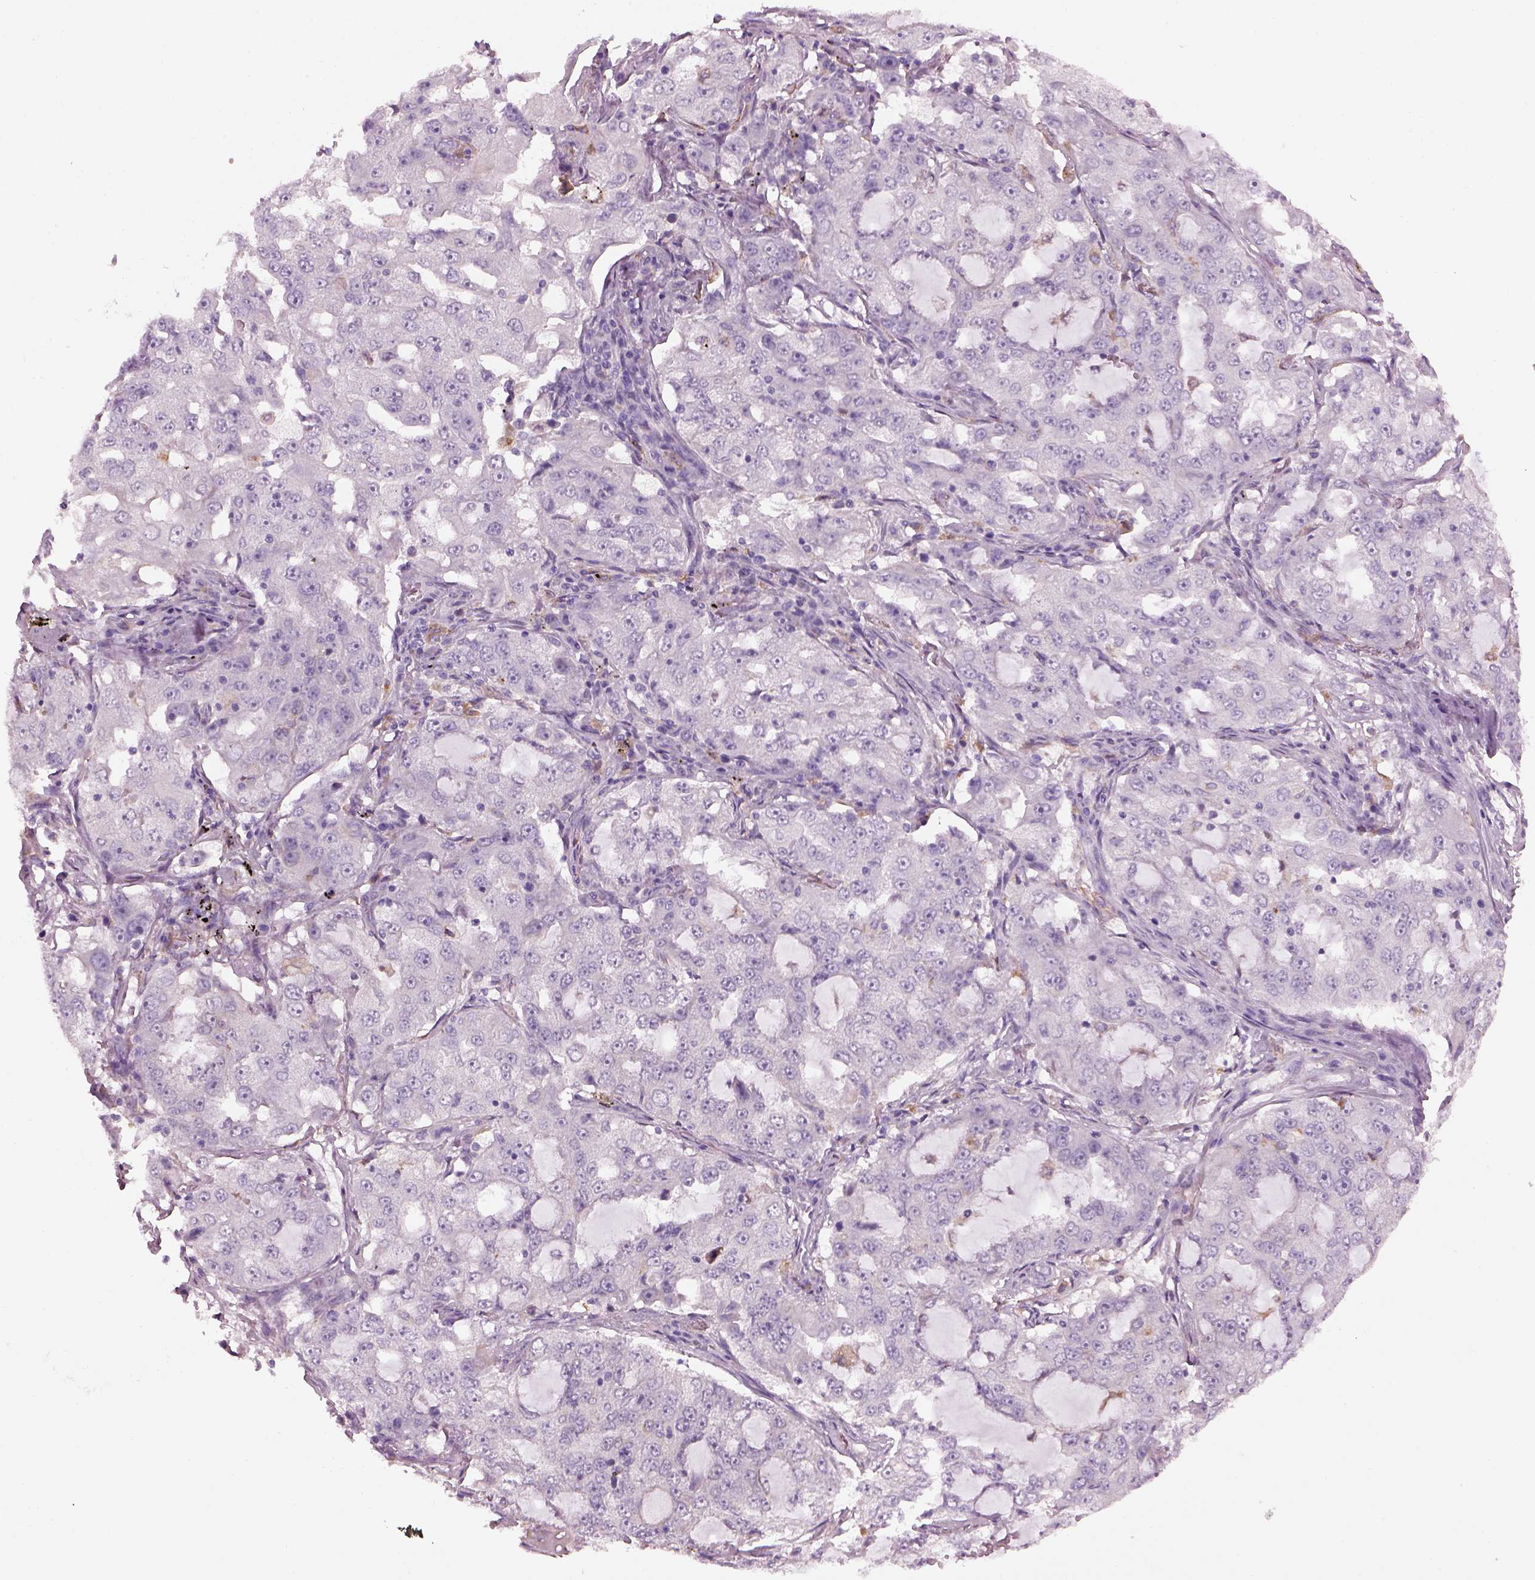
{"staining": {"intensity": "negative", "quantity": "none", "location": "none"}, "tissue": "lung cancer", "cell_type": "Tumor cells", "image_type": "cancer", "snomed": [{"axis": "morphology", "description": "Adenocarcinoma, NOS"}, {"axis": "topography", "description": "Lung"}], "caption": "A photomicrograph of lung adenocarcinoma stained for a protein demonstrates no brown staining in tumor cells. Brightfield microscopy of IHC stained with DAB (3,3'-diaminobenzidine) (brown) and hematoxylin (blue), captured at high magnification.", "gene": "TMEM231", "patient": {"sex": "female", "age": 61}}